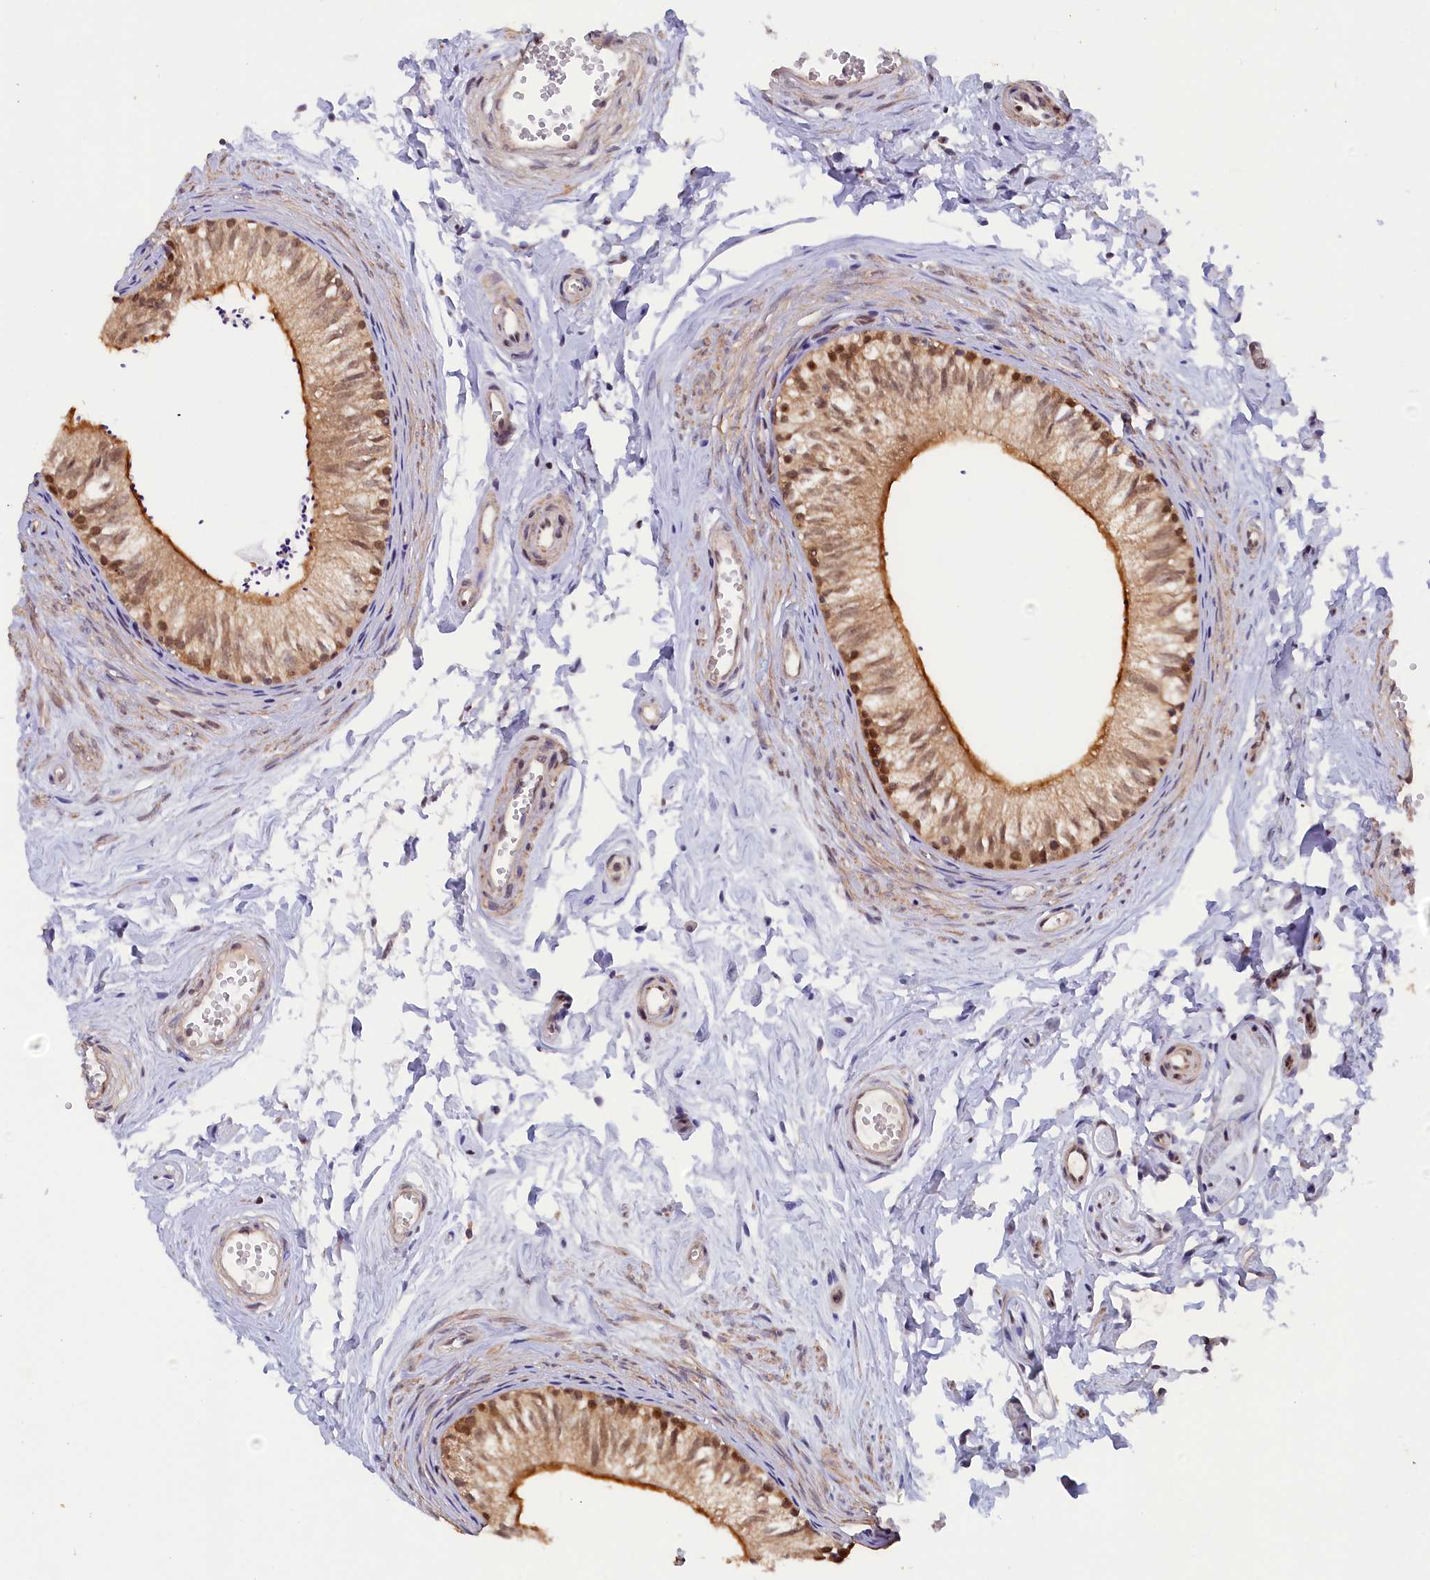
{"staining": {"intensity": "moderate", "quantity": ">75%", "location": "cytoplasmic/membranous,nuclear"}, "tissue": "epididymis", "cell_type": "Glandular cells", "image_type": "normal", "snomed": [{"axis": "morphology", "description": "Normal tissue, NOS"}, {"axis": "topography", "description": "Epididymis"}], "caption": "Immunohistochemical staining of benign human epididymis exhibits moderate cytoplasmic/membranous,nuclear protein staining in about >75% of glandular cells. The protein of interest is shown in brown color, while the nuclei are stained blue.", "gene": "JPT2", "patient": {"sex": "male", "age": 56}}